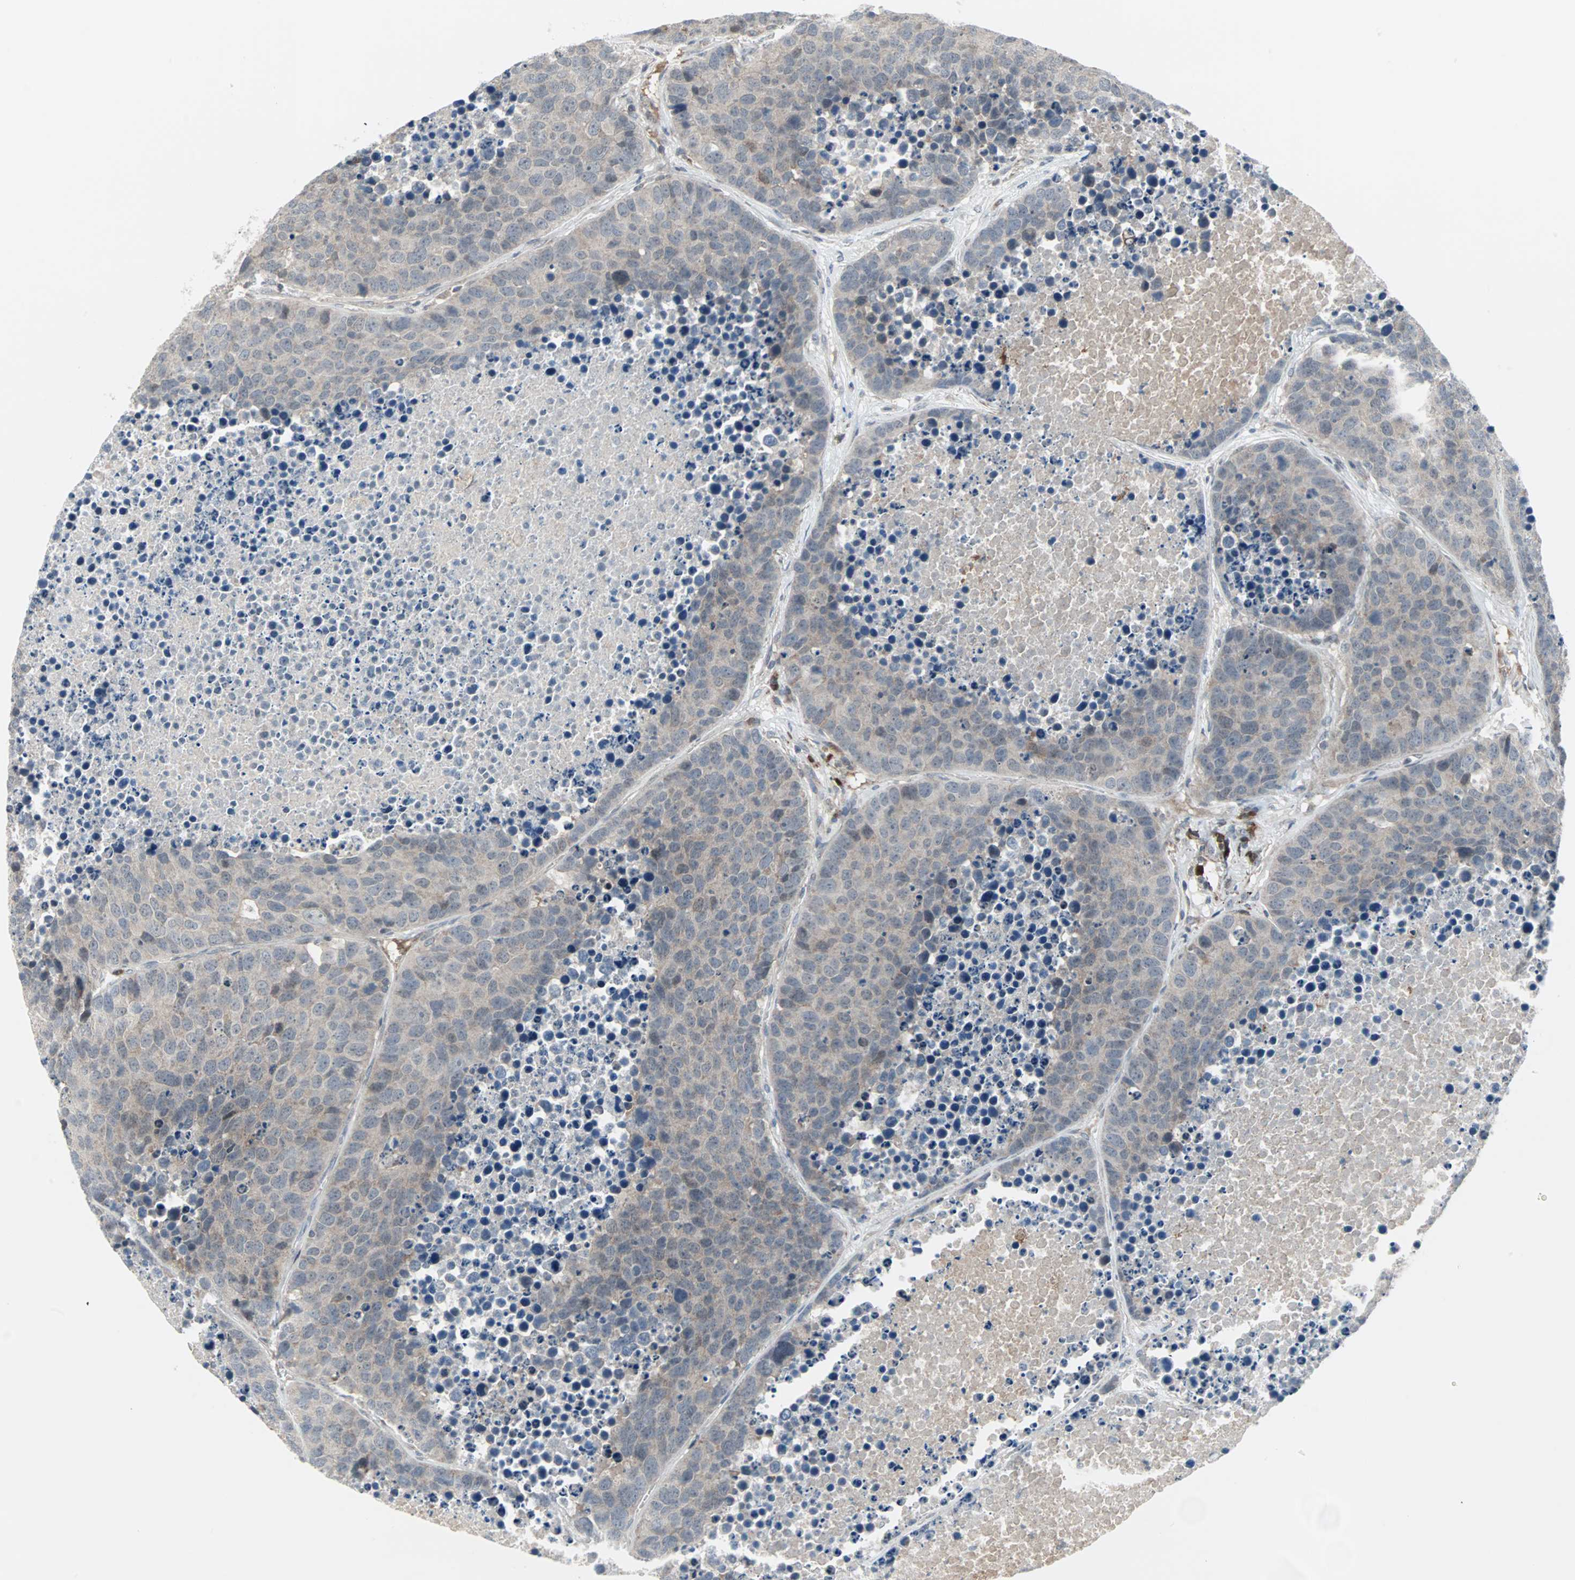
{"staining": {"intensity": "negative", "quantity": "none", "location": "none"}, "tissue": "carcinoid", "cell_type": "Tumor cells", "image_type": "cancer", "snomed": [{"axis": "morphology", "description": "Carcinoid, malignant, NOS"}, {"axis": "topography", "description": "Lung"}], "caption": "An IHC image of carcinoid (malignant) is shown. There is no staining in tumor cells of carcinoid (malignant). Nuclei are stained in blue.", "gene": "CASP3", "patient": {"sex": "male", "age": 60}}